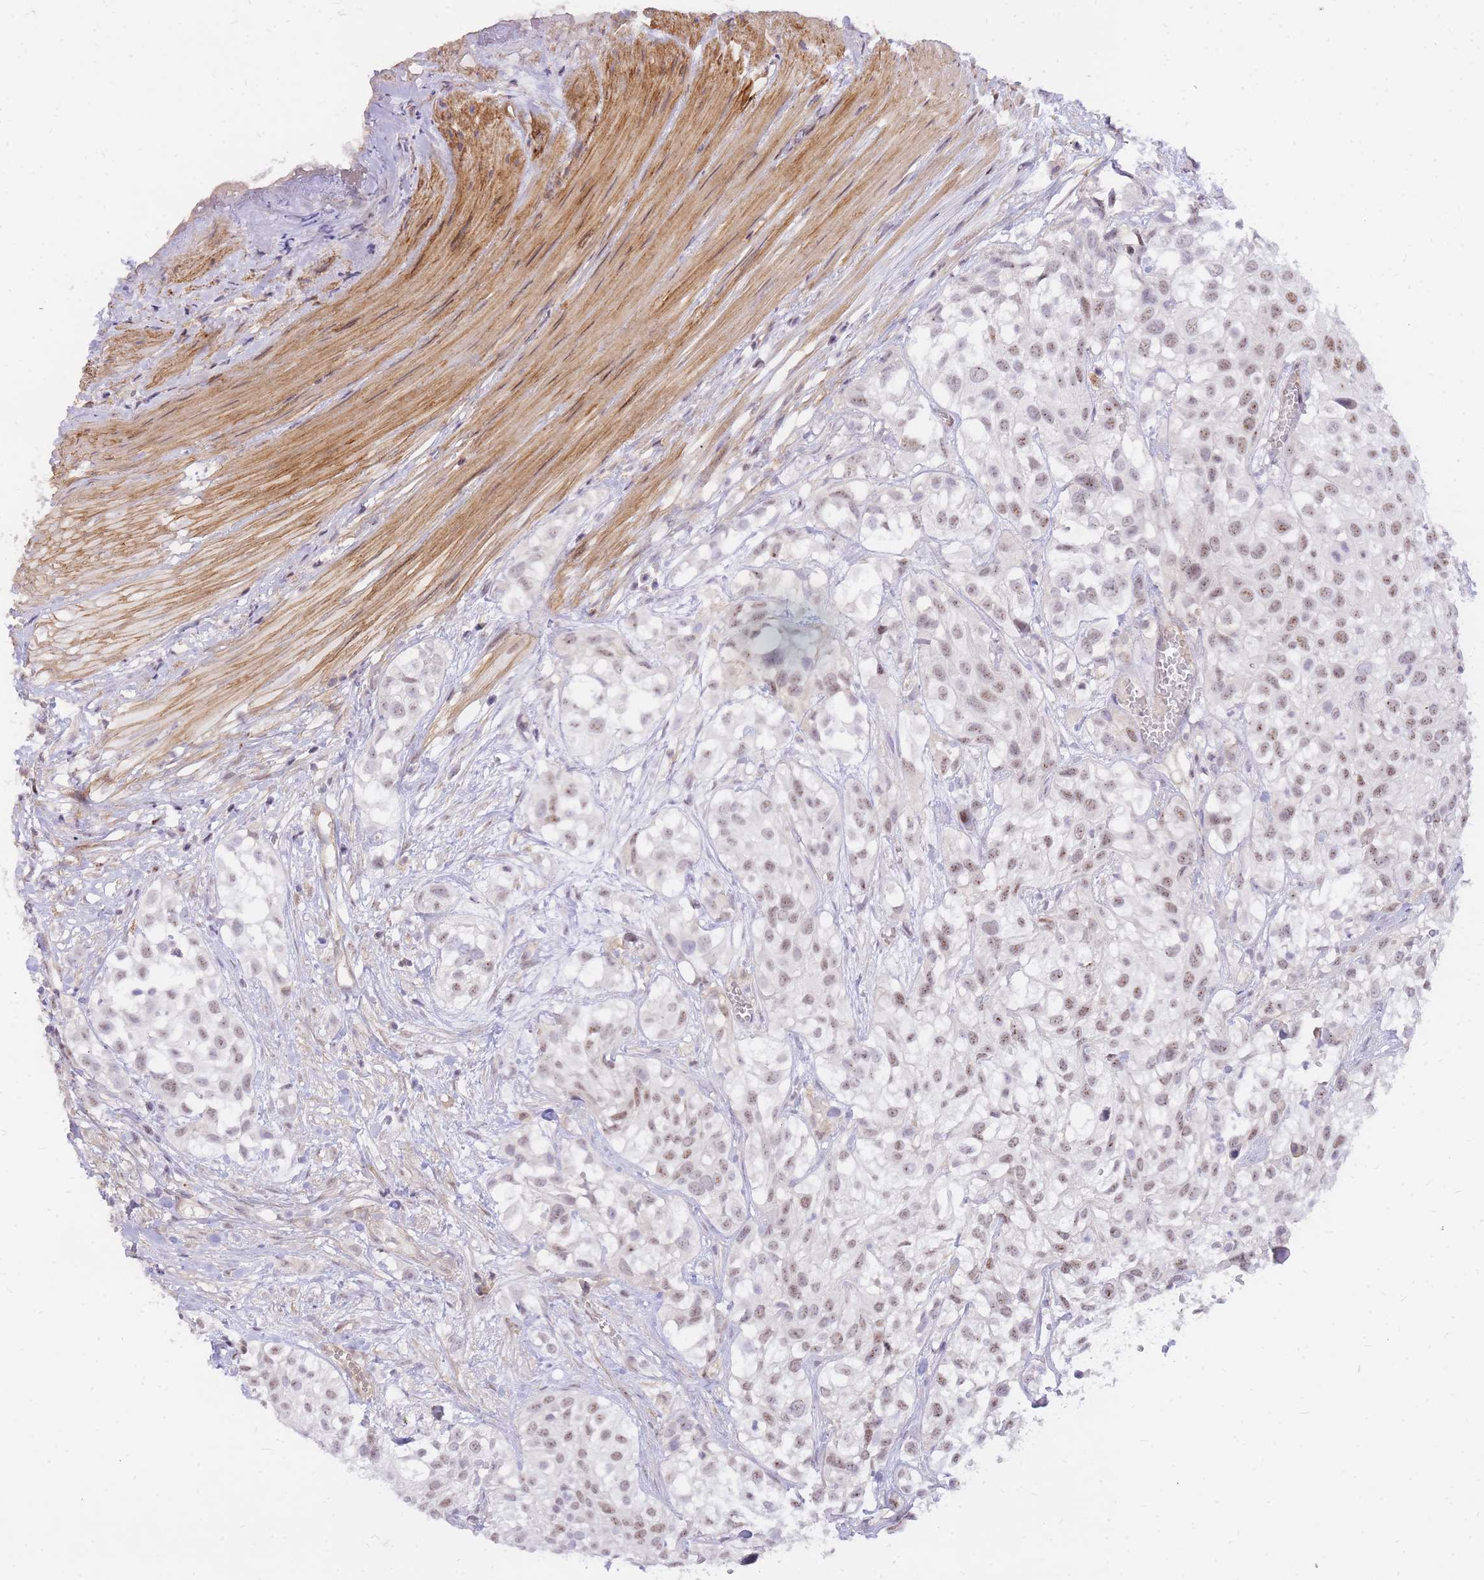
{"staining": {"intensity": "moderate", "quantity": ">75%", "location": "nuclear"}, "tissue": "urothelial cancer", "cell_type": "Tumor cells", "image_type": "cancer", "snomed": [{"axis": "morphology", "description": "Urothelial carcinoma, High grade"}, {"axis": "topography", "description": "Urinary bladder"}], "caption": "Immunohistochemical staining of urothelial cancer shows moderate nuclear protein positivity in about >75% of tumor cells.", "gene": "TLE2", "patient": {"sex": "male", "age": 56}}